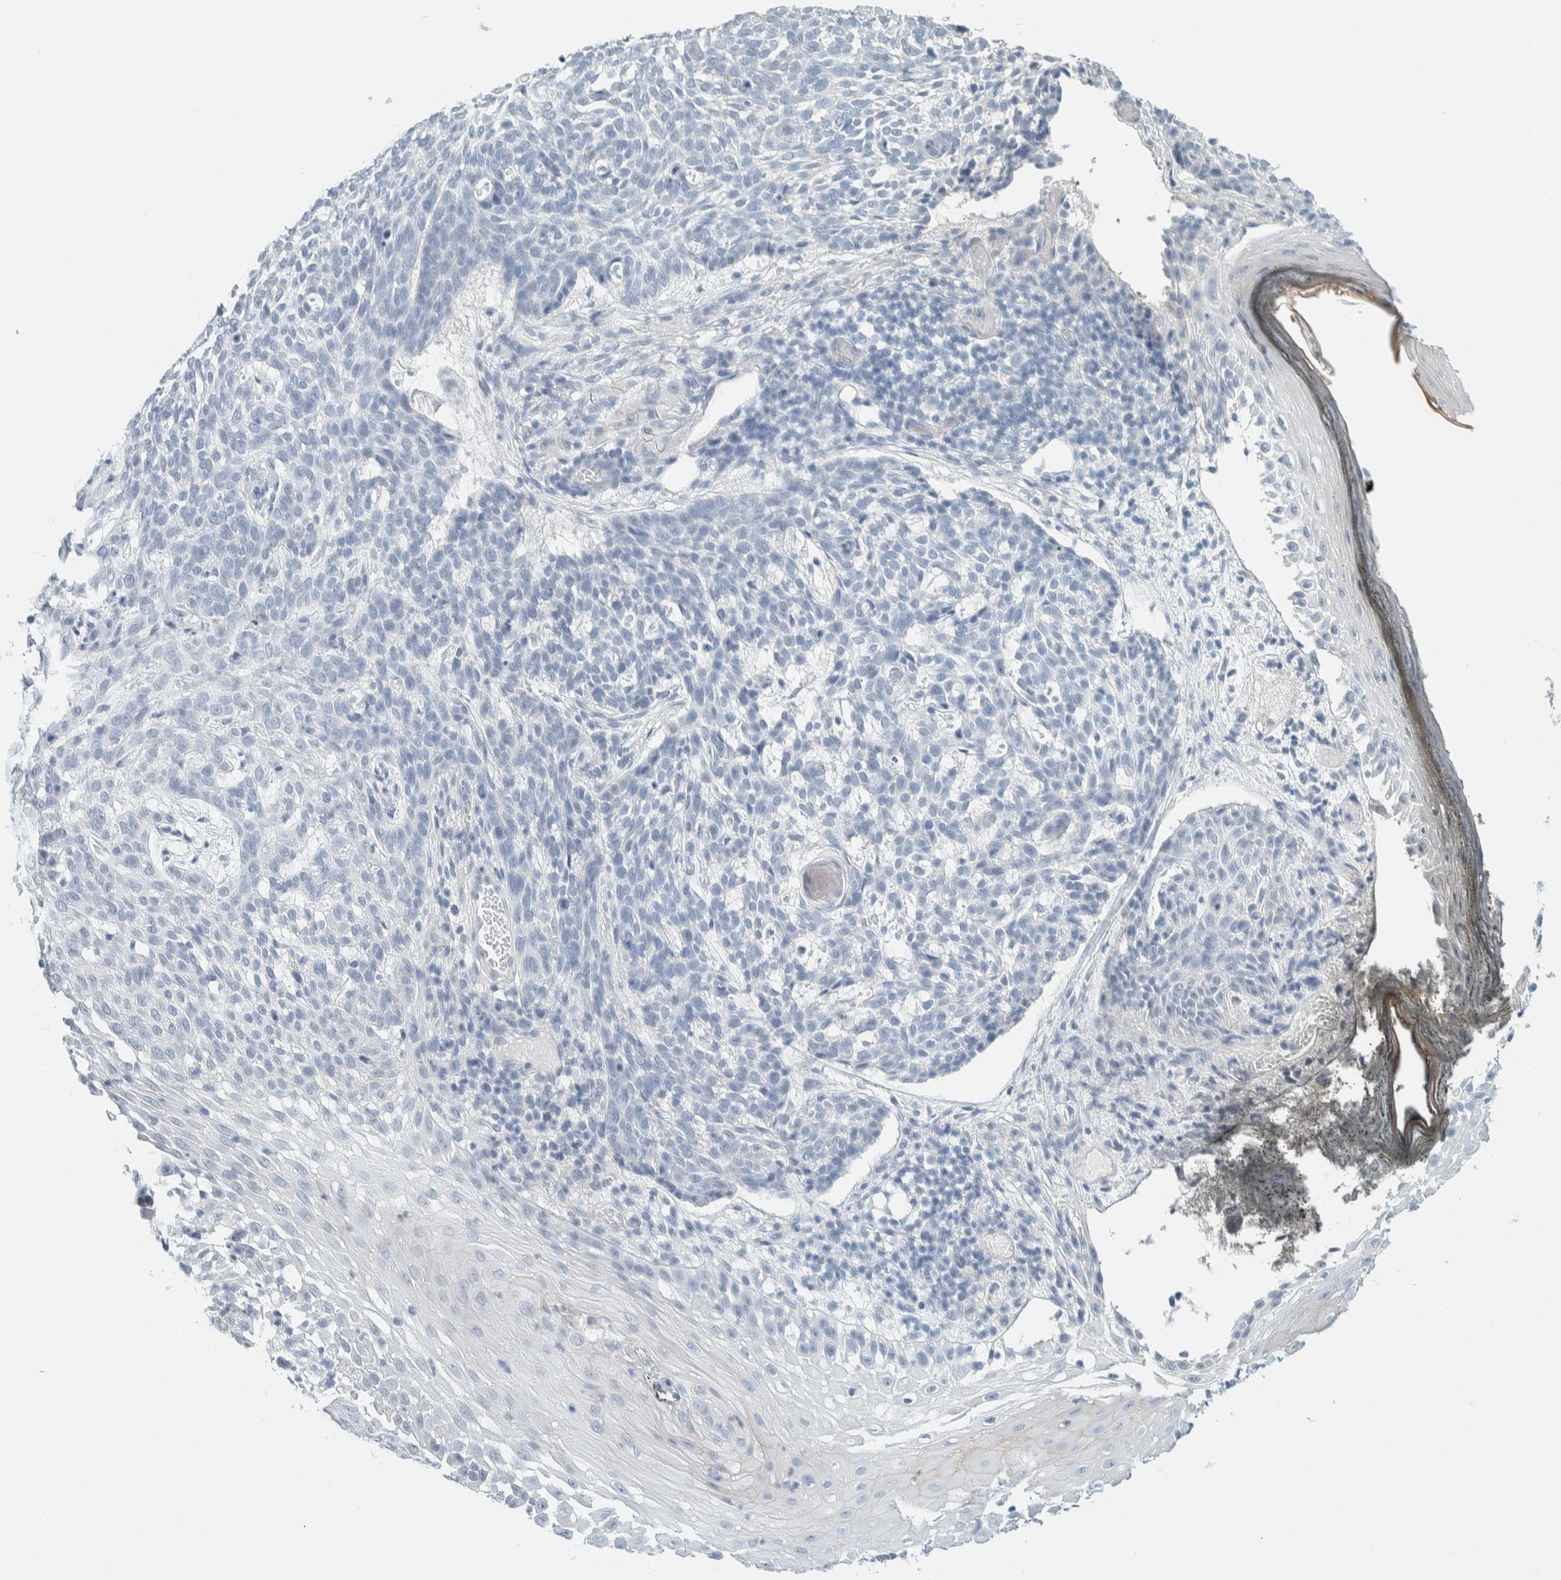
{"staining": {"intensity": "negative", "quantity": "none", "location": "none"}, "tissue": "skin cancer", "cell_type": "Tumor cells", "image_type": "cancer", "snomed": [{"axis": "morphology", "description": "Basal cell carcinoma"}, {"axis": "topography", "description": "Skin"}], "caption": "Immunohistochemistry (IHC) photomicrograph of neoplastic tissue: skin cancer (basal cell carcinoma) stained with DAB (3,3'-diaminobenzidine) reveals no significant protein positivity in tumor cells. (DAB (3,3'-diaminobenzidine) IHC with hematoxylin counter stain).", "gene": "ALOX12B", "patient": {"sex": "female", "age": 64}}